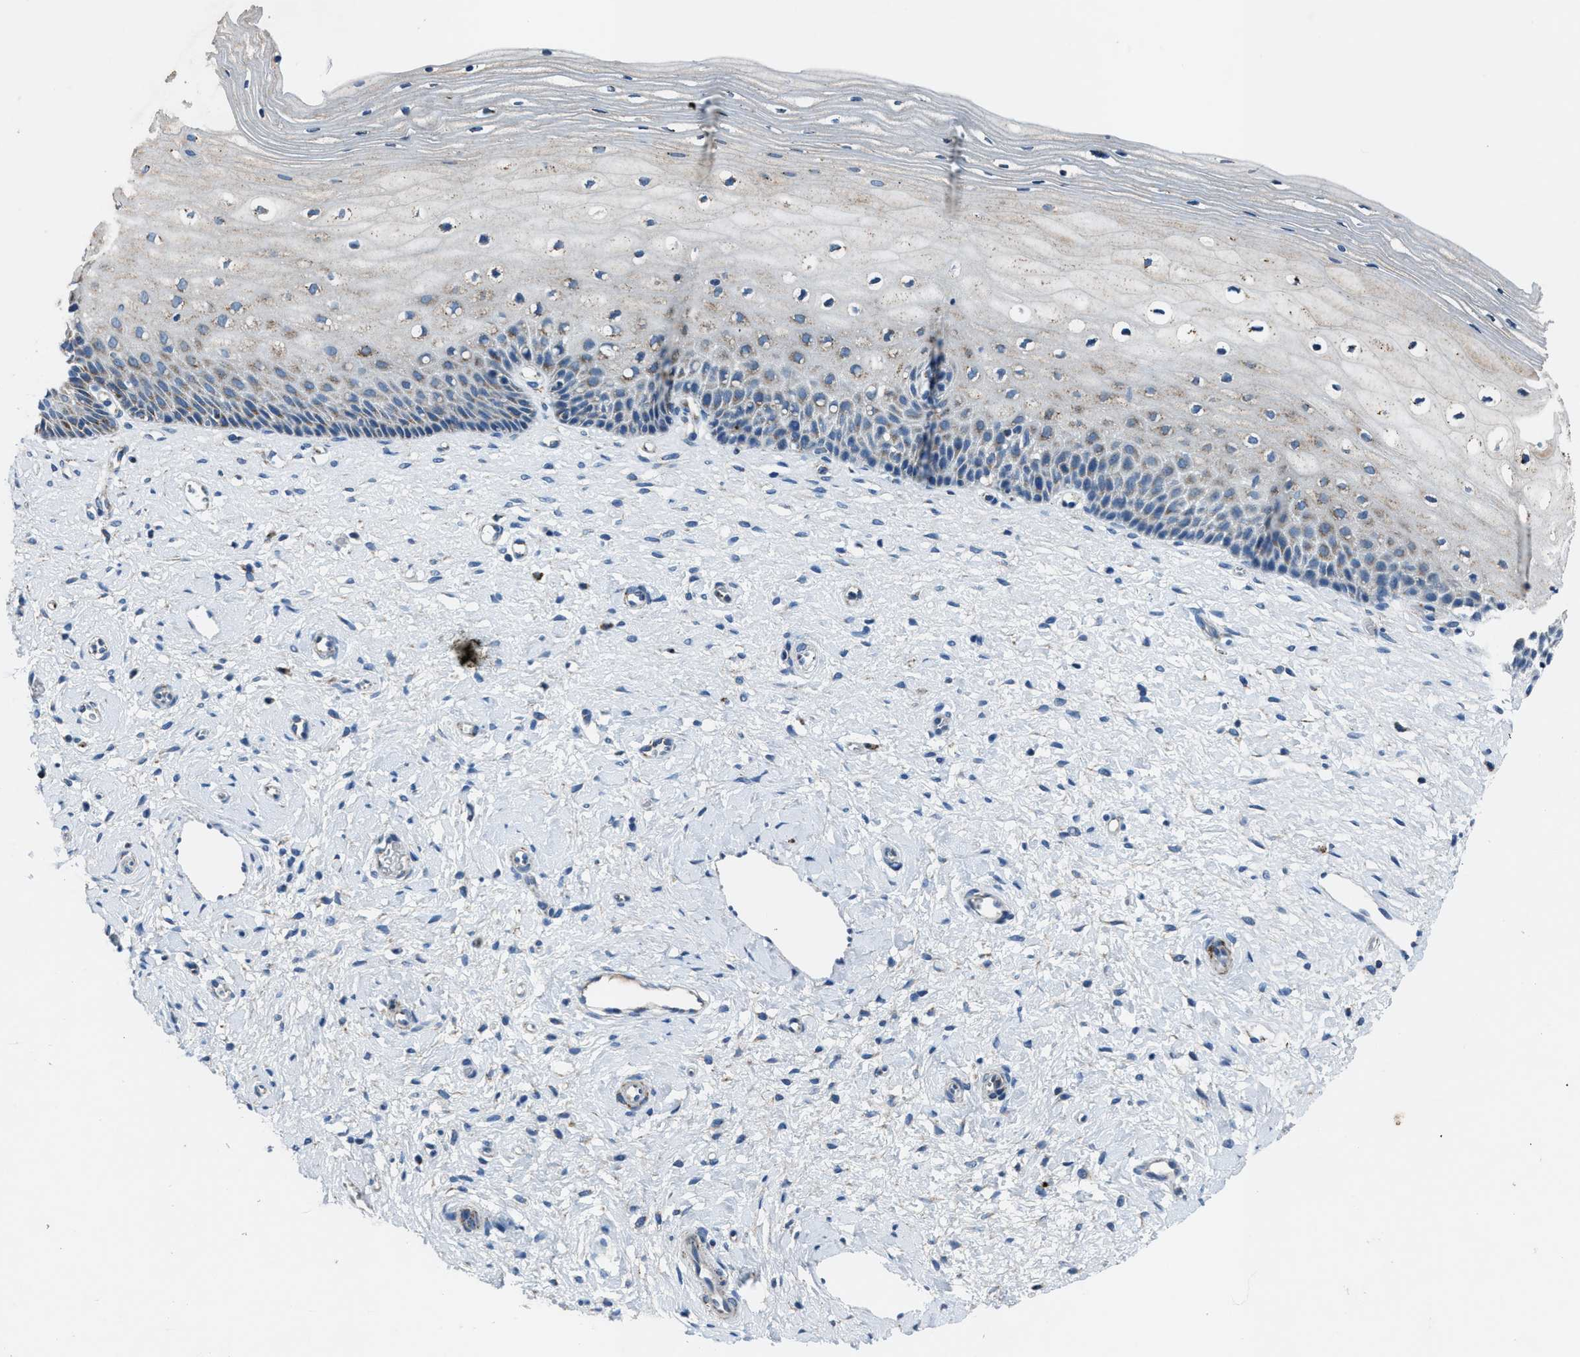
{"staining": {"intensity": "weak", "quantity": "<25%", "location": "cytoplasmic/membranous"}, "tissue": "cervix", "cell_type": "Glandular cells", "image_type": "normal", "snomed": [{"axis": "morphology", "description": "Normal tissue, NOS"}, {"axis": "topography", "description": "Cervix"}], "caption": "This is an immunohistochemistry (IHC) photomicrograph of benign cervix. There is no expression in glandular cells.", "gene": "ADAM2", "patient": {"sex": "female", "age": 39}}